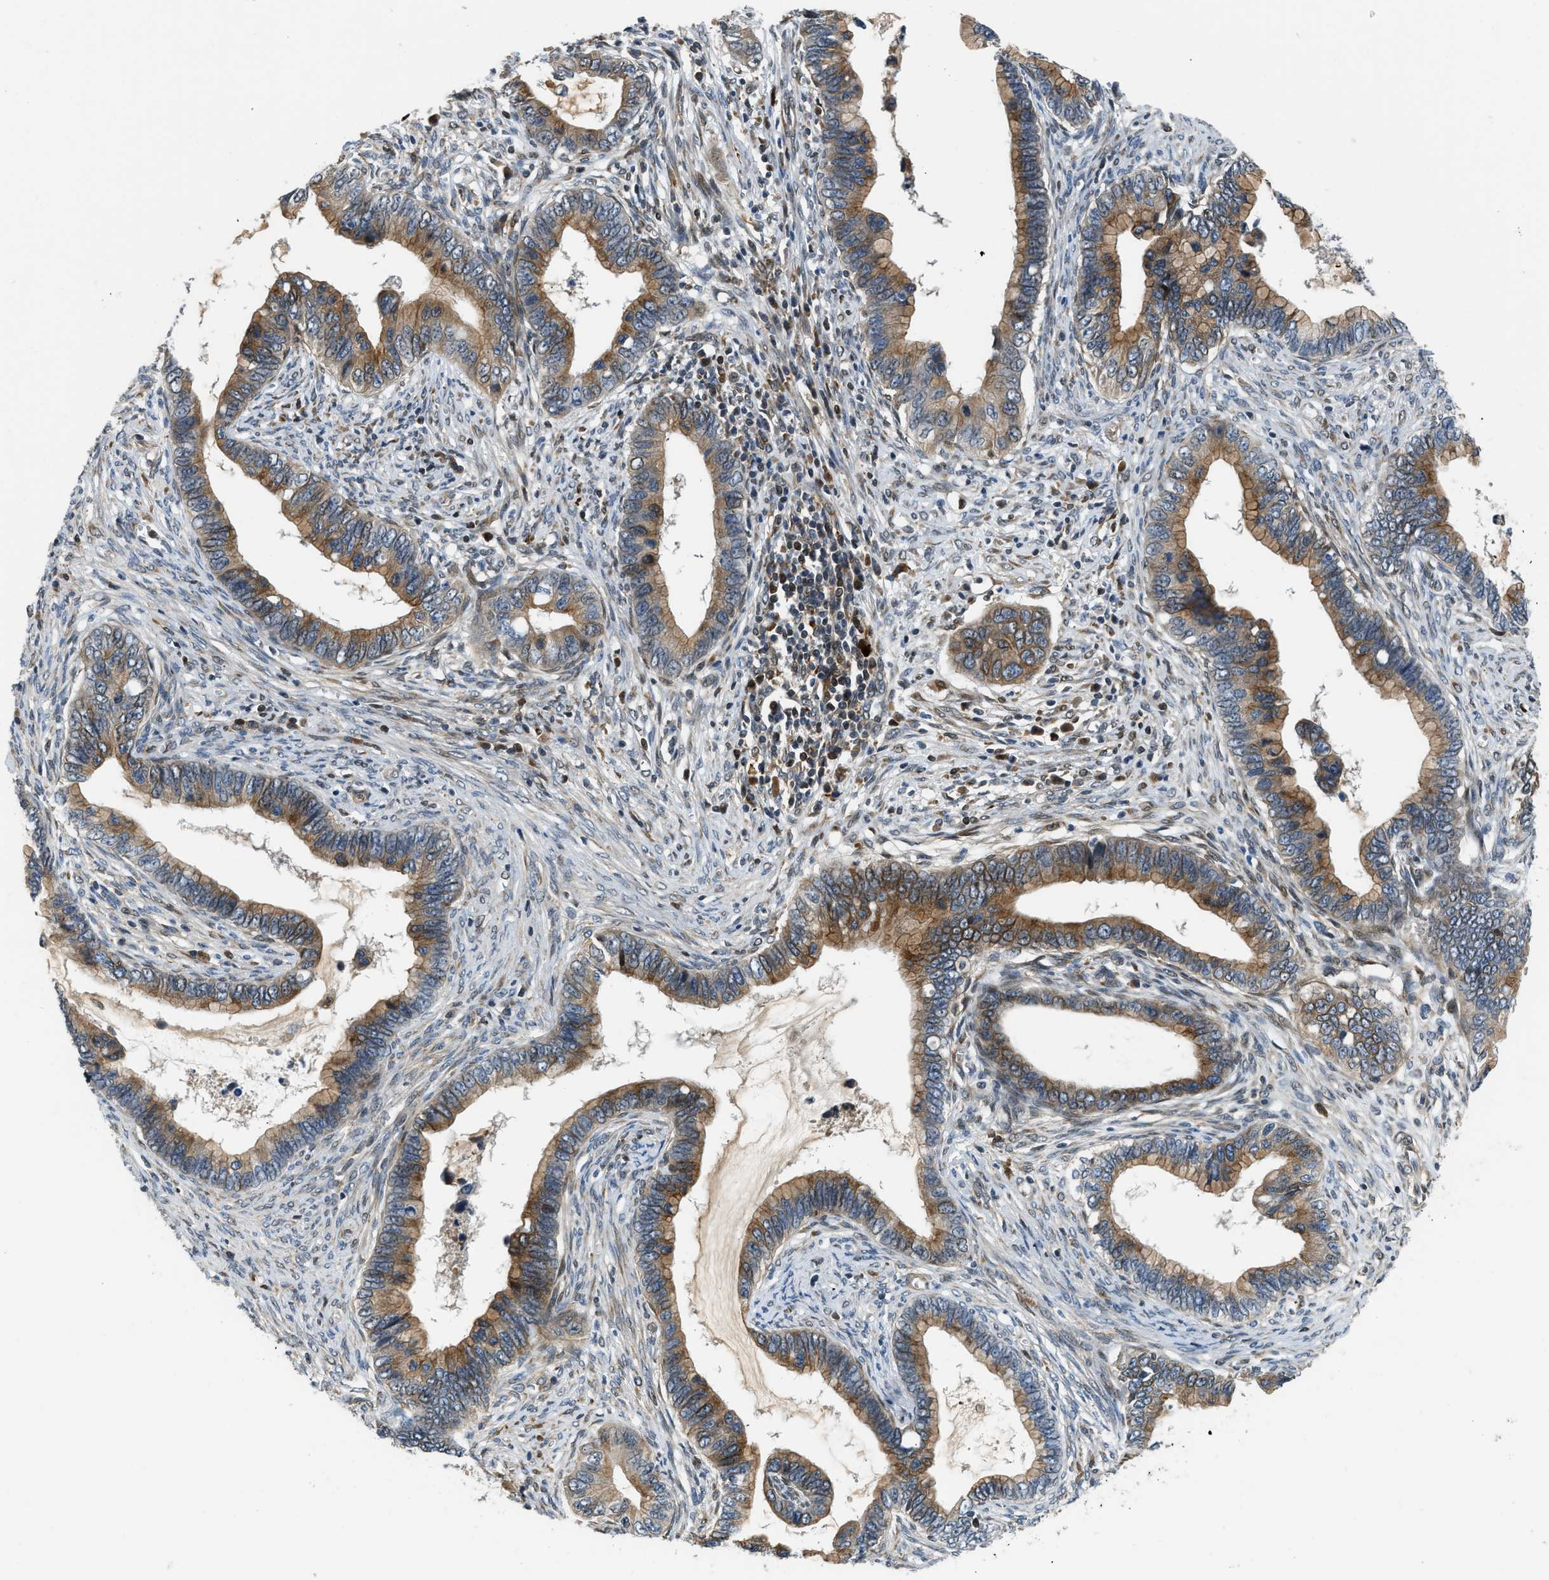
{"staining": {"intensity": "moderate", "quantity": ">75%", "location": "cytoplasmic/membranous"}, "tissue": "cervical cancer", "cell_type": "Tumor cells", "image_type": "cancer", "snomed": [{"axis": "morphology", "description": "Adenocarcinoma, NOS"}, {"axis": "topography", "description": "Cervix"}], "caption": "DAB immunohistochemical staining of cervical cancer demonstrates moderate cytoplasmic/membranous protein expression in about >75% of tumor cells.", "gene": "RETREG3", "patient": {"sex": "female", "age": 44}}